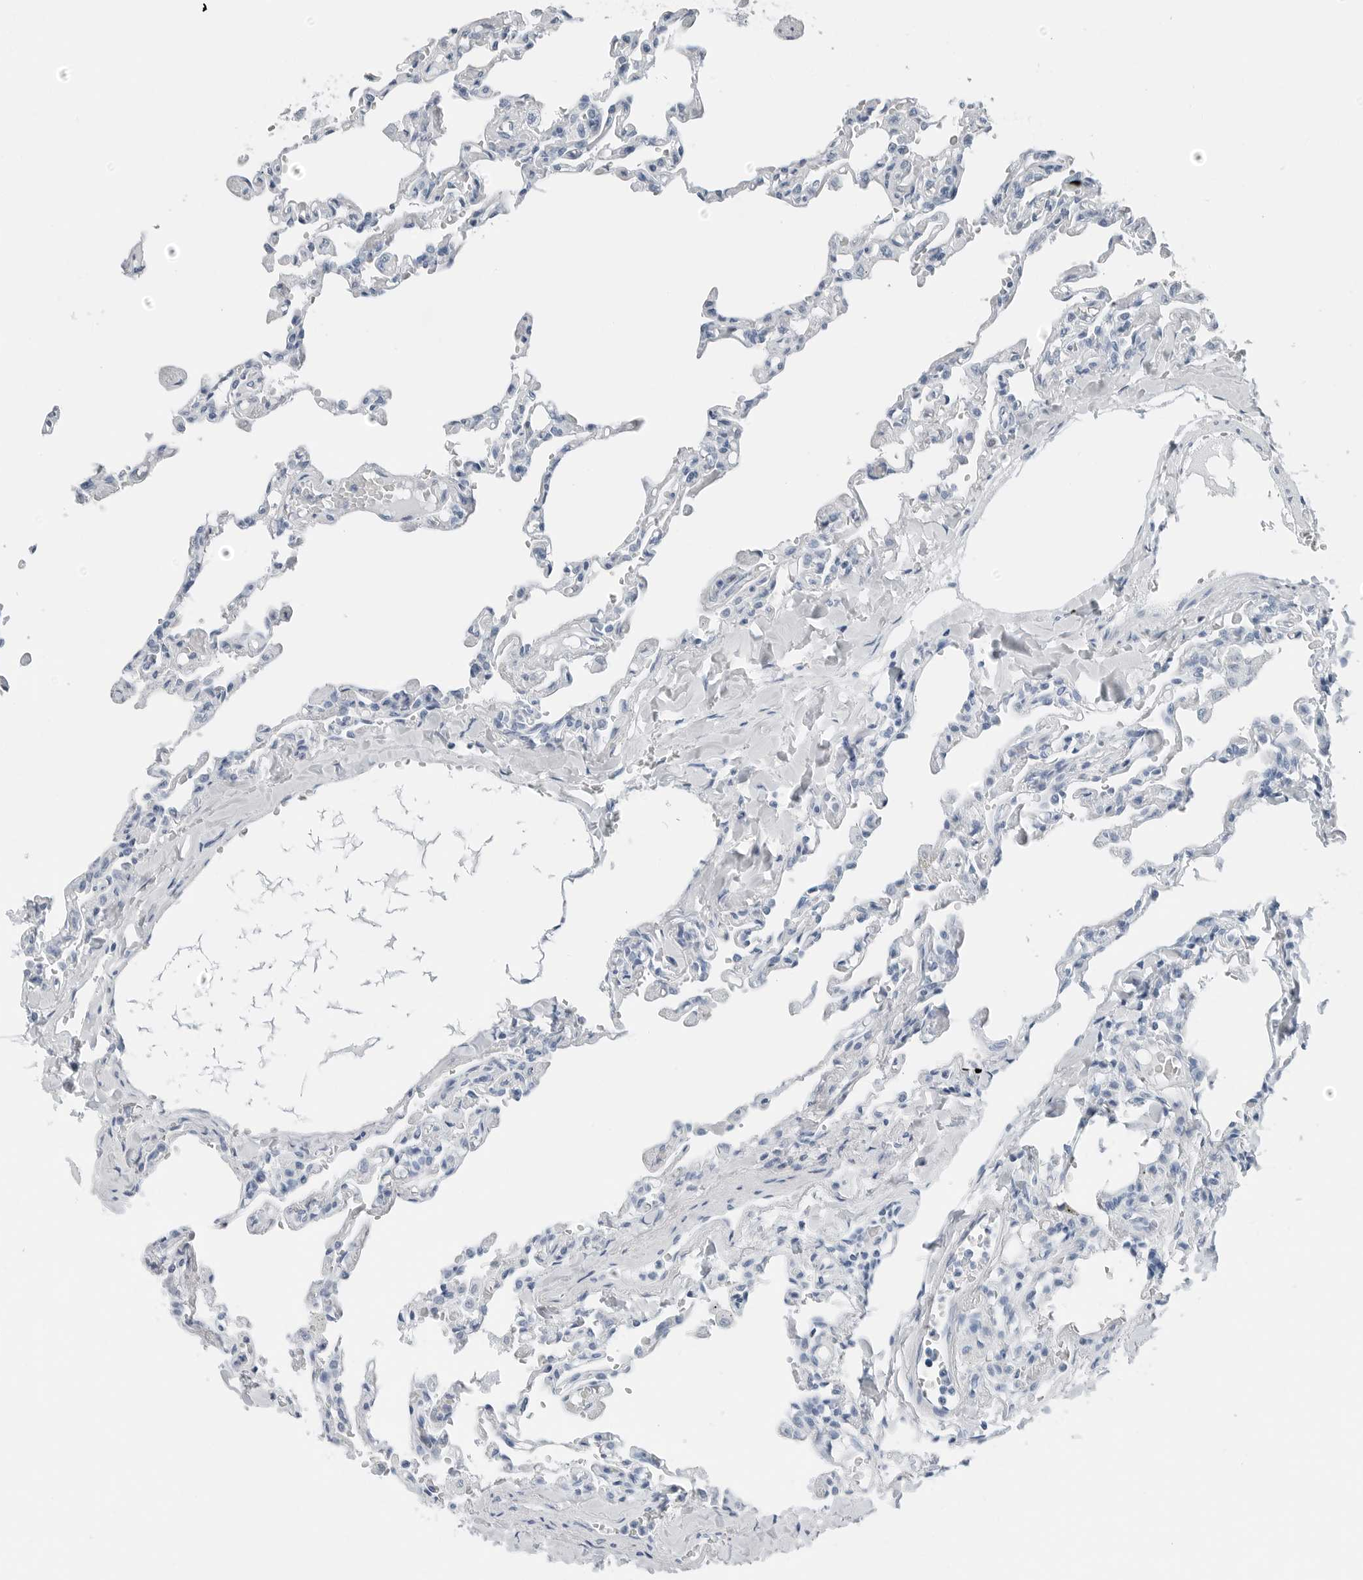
{"staining": {"intensity": "negative", "quantity": "none", "location": "none"}, "tissue": "lung", "cell_type": "Alveolar cells", "image_type": "normal", "snomed": [{"axis": "morphology", "description": "Normal tissue, NOS"}, {"axis": "topography", "description": "Lung"}], "caption": "A high-resolution photomicrograph shows IHC staining of benign lung, which shows no significant staining in alveolar cells. (Brightfield microscopy of DAB (3,3'-diaminobenzidine) immunohistochemistry at high magnification).", "gene": "SLPI", "patient": {"sex": "male", "age": 21}}